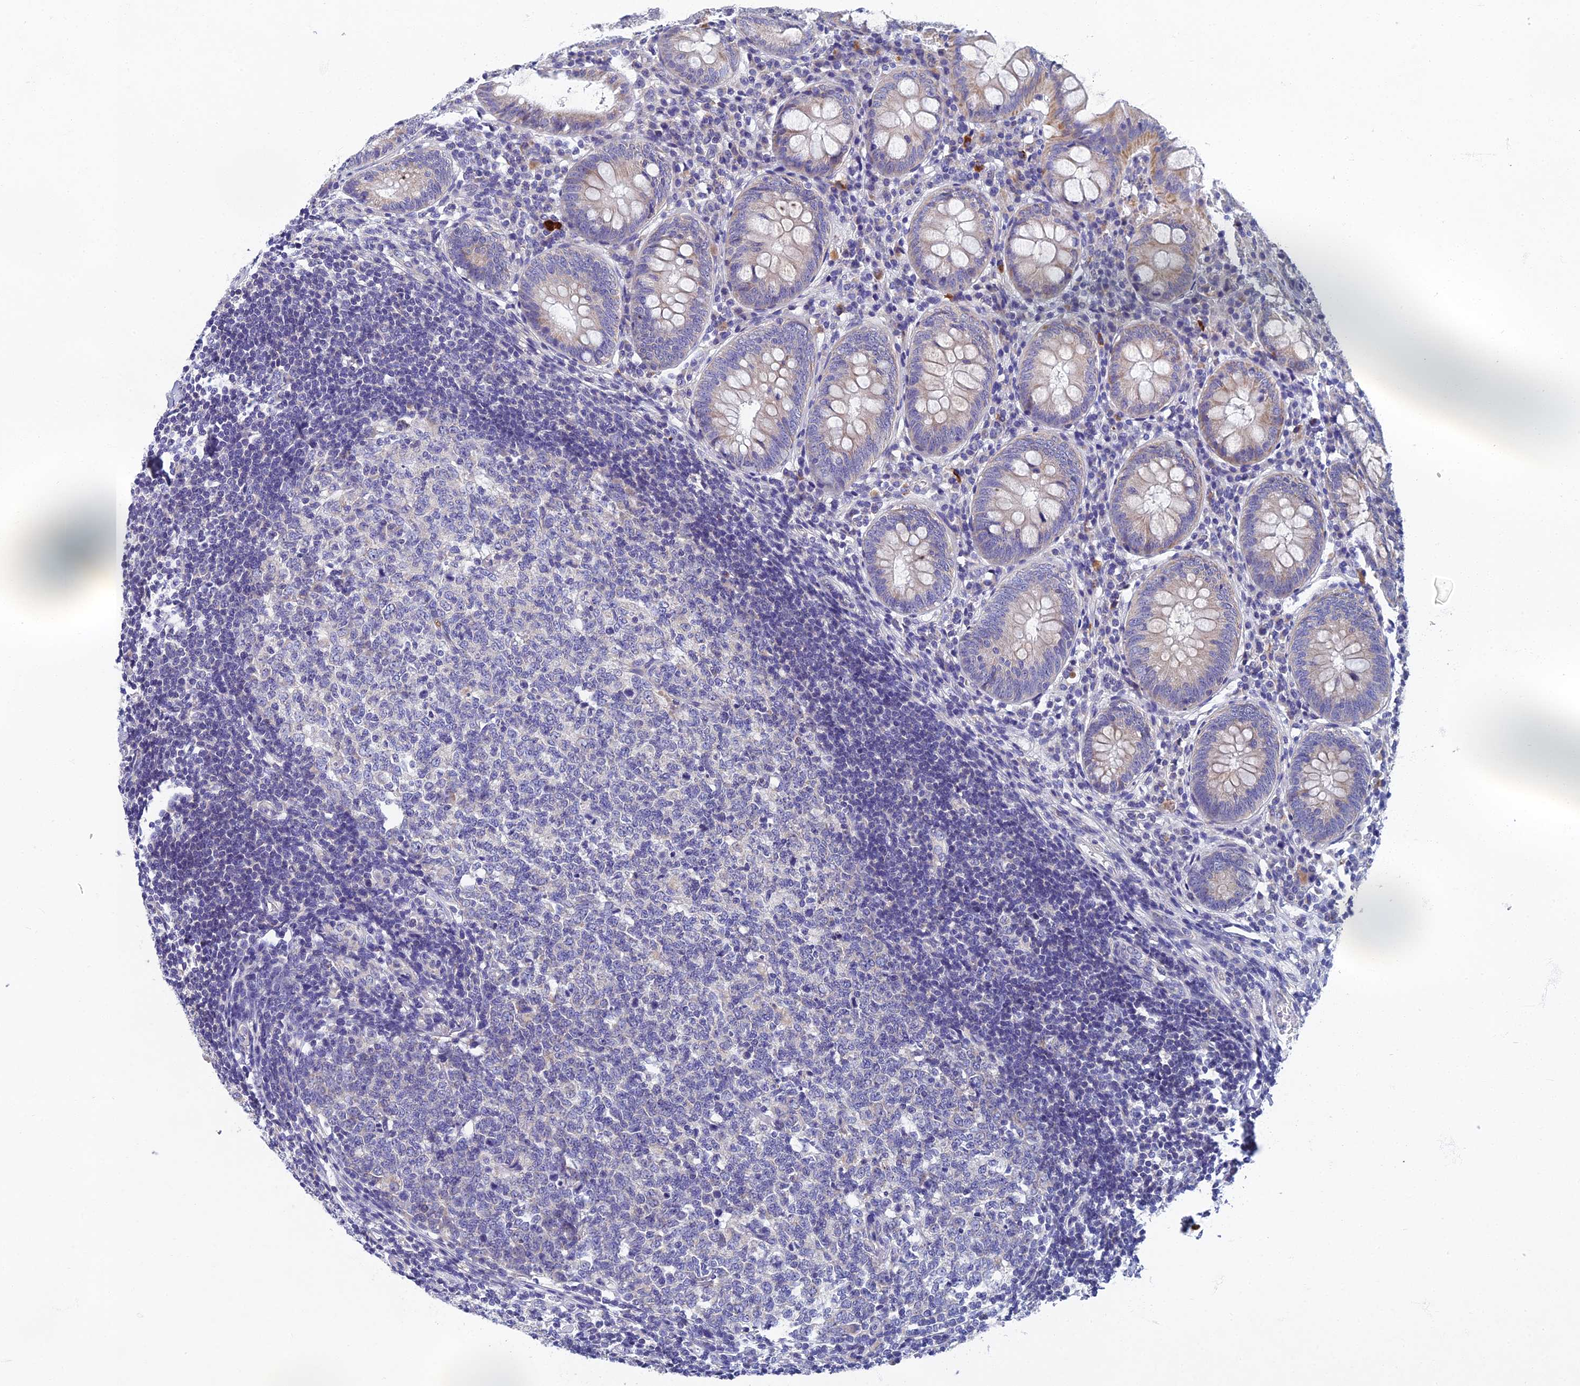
{"staining": {"intensity": "weak", "quantity": "25%-75%", "location": "cytoplasmic/membranous"}, "tissue": "appendix", "cell_type": "Glandular cells", "image_type": "normal", "snomed": [{"axis": "morphology", "description": "Normal tissue, NOS"}, {"axis": "topography", "description": "Appendix"}], "caption": "IHC of unremarkable appendix displays low levels of weak cytoplasmic/membranous expression in approximately 25%-75% of glandular cells. (IHC, brightfield microscopy, high magnification).", "gene": "SPIN4", "patient": {"sex": "female", "age": 54}}